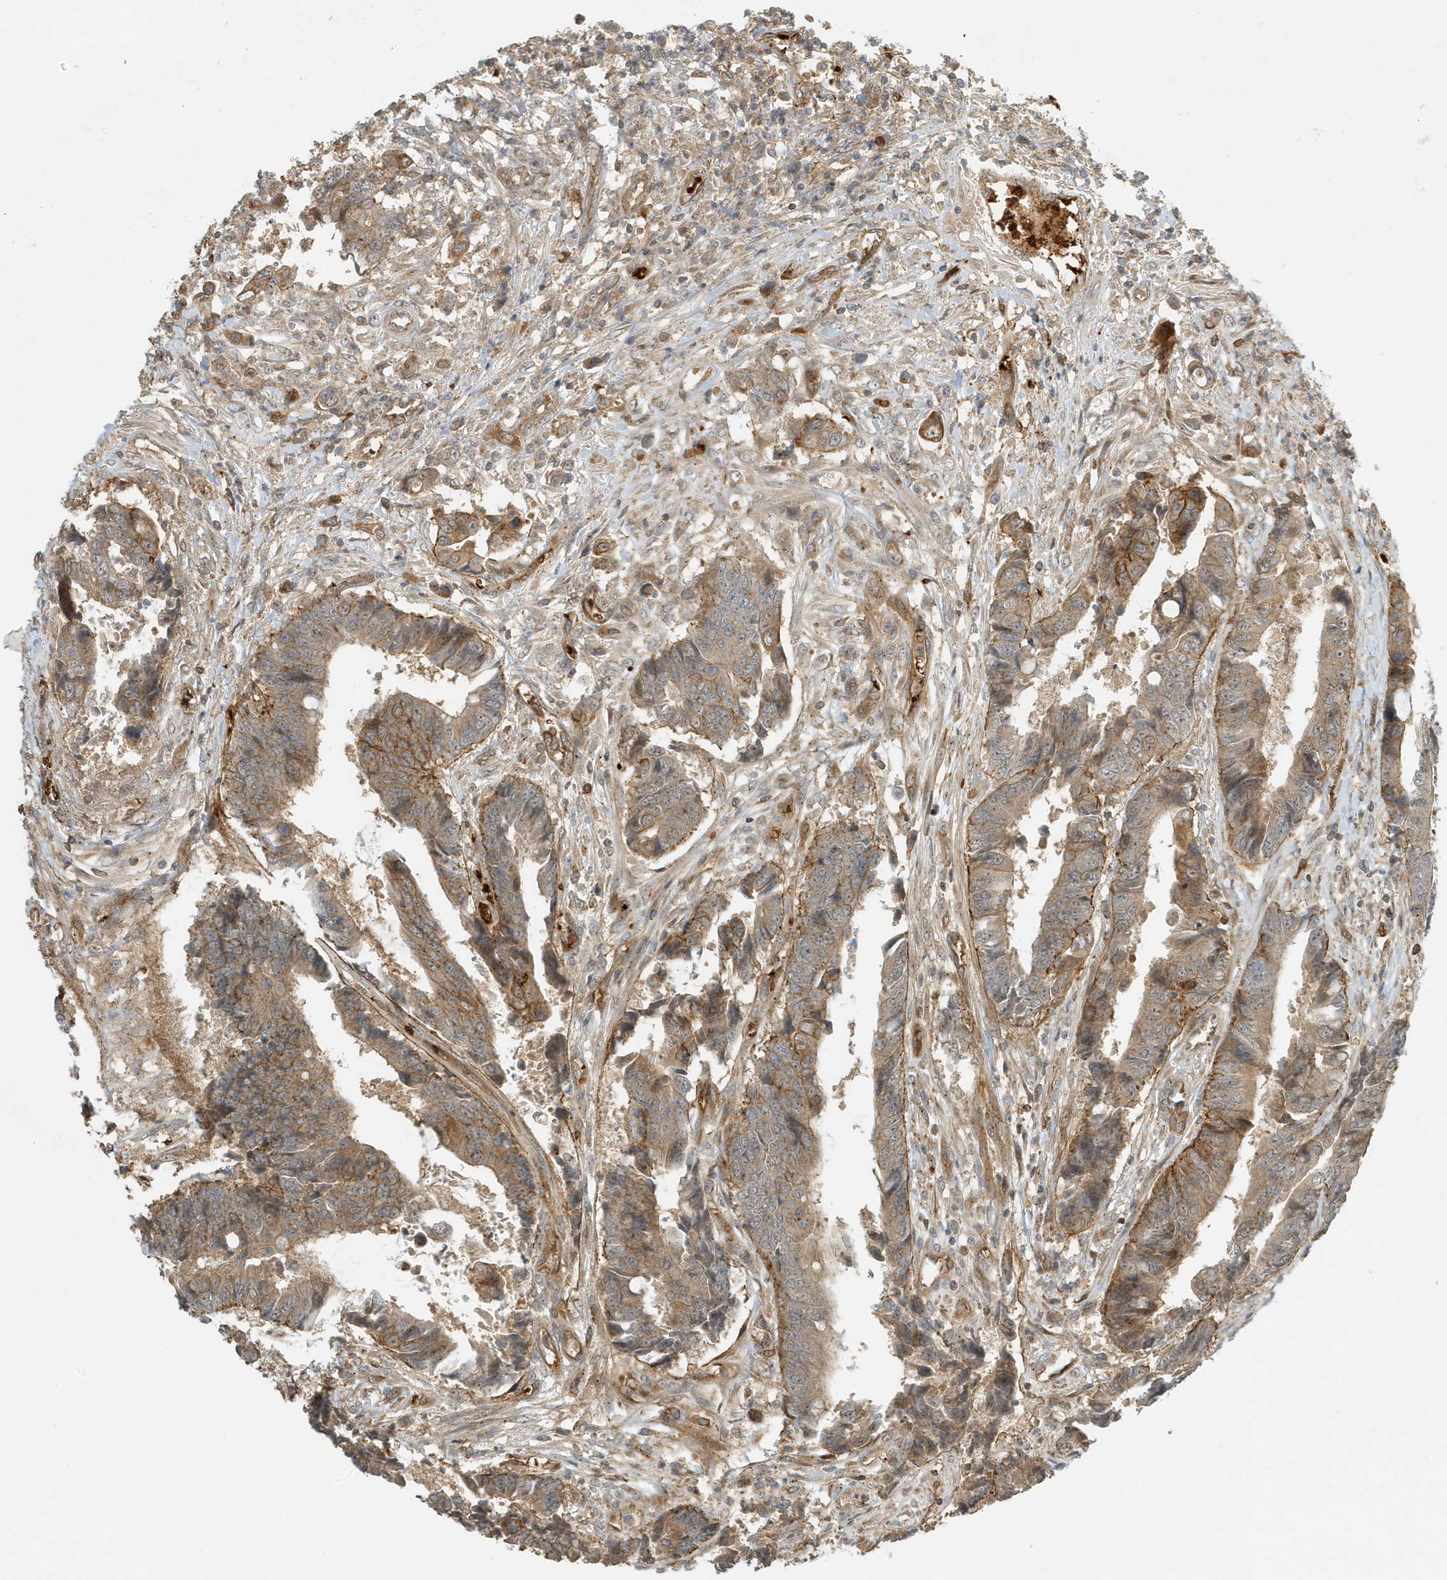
{"staining": {"intensity": "moderate", "quantity": "25%-75%", "location": "cytoplasmic/membranous"}, "tissue": "colorectal cancer", "cell_type": "Tumor cells", "image_type": "cancer", "snomed": [{"axis": "morphology", "description": "Adenocarcinoma, NOS"}, {"axis": "topography", "description": "Rectum"}], "caption": "Protein staining exhibits moderate cytoplasmic/membranous positivity in about 25%-75% of tumor cells in colorectal adenocarcinoma.", "gene": "FYCO1", "patient": {"sex": "male", "age": 84}}